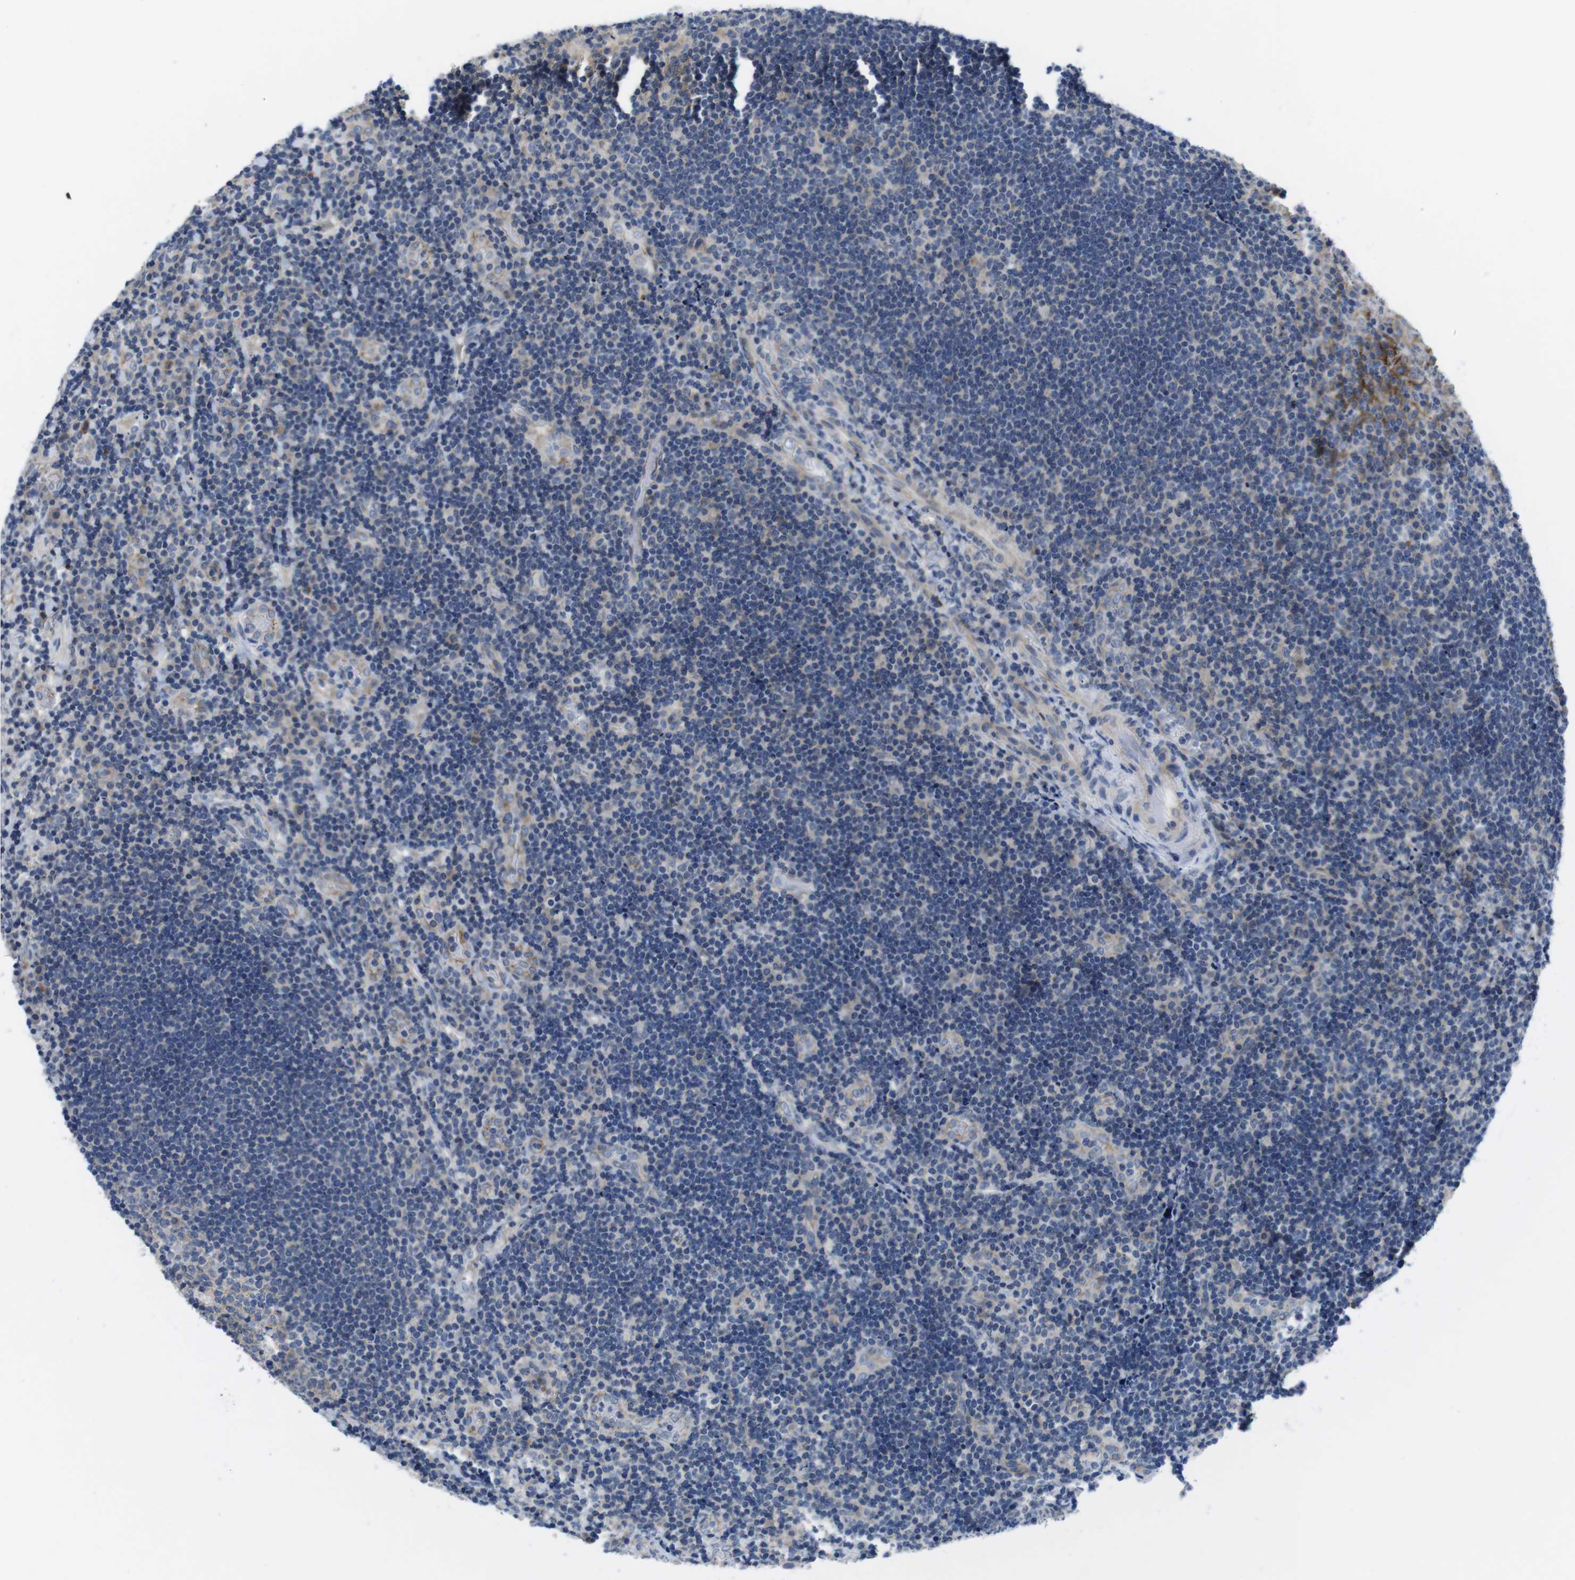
{"staining": {"intensity": "negative", "quantity": "none", "location": "none"}, "tissue": "lymphoma", "cell_type": "Tumor cells", "image_type": "cancer", "snomed": [{"axis": "morphology", "description": "Malignant lymphoma, non-Hodgkin's type, High grade"}, {"axis": "topography", "description": "Tonsil"}], "caption": "High power microscopy histopathology image of an immunohistochemistry (IHC) micrograph of high-grade malignant lymphoma, non-Hodgkin's type, revealing no significant staining in tumor cells. (DAB (3,3'-diaminobenzidine) IHC visualized using brightfield microscopy, high magnification).", "gene": "SCRIB", "patient": {"sex": "female", "age": 36}}